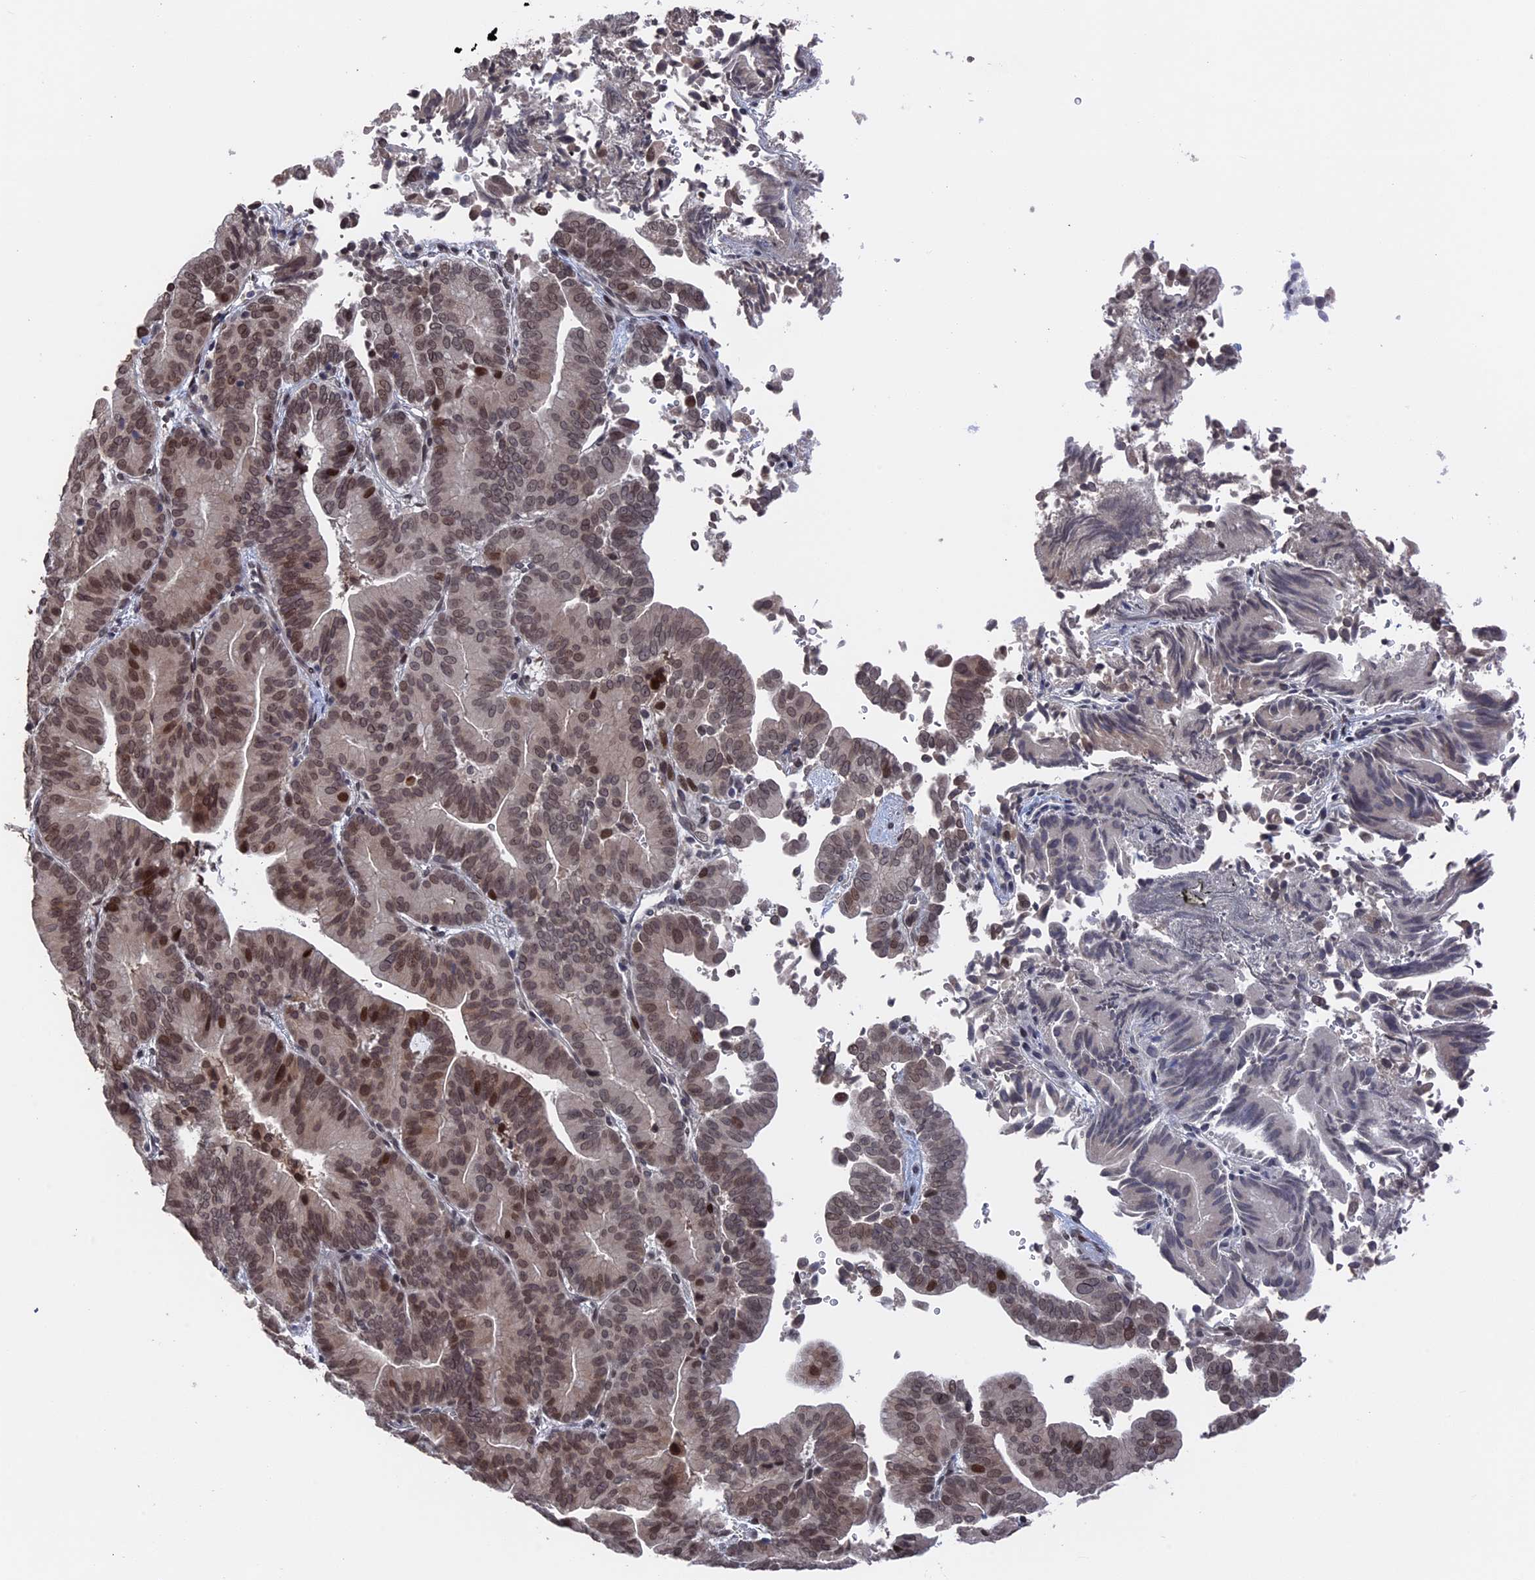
{"staining": {"intensity": "moderate", "quantity": ">75%", "location": "nuclear"}, "tissue": "liver cancer", "cell_type": "Tumor cells", "image_type": "cancer", "snomed": [{"axis": "morphology", "description": "Cholangiocarcinoma"}, {"axis": "topography", "description": "Liver"}], "caption": "Liver cholangiocarcinoma stained with a protein marker shows moderate staining in tumor cells.", "gene": "NR2C2AP", "patient": {"sex": "female", "age": 75}}